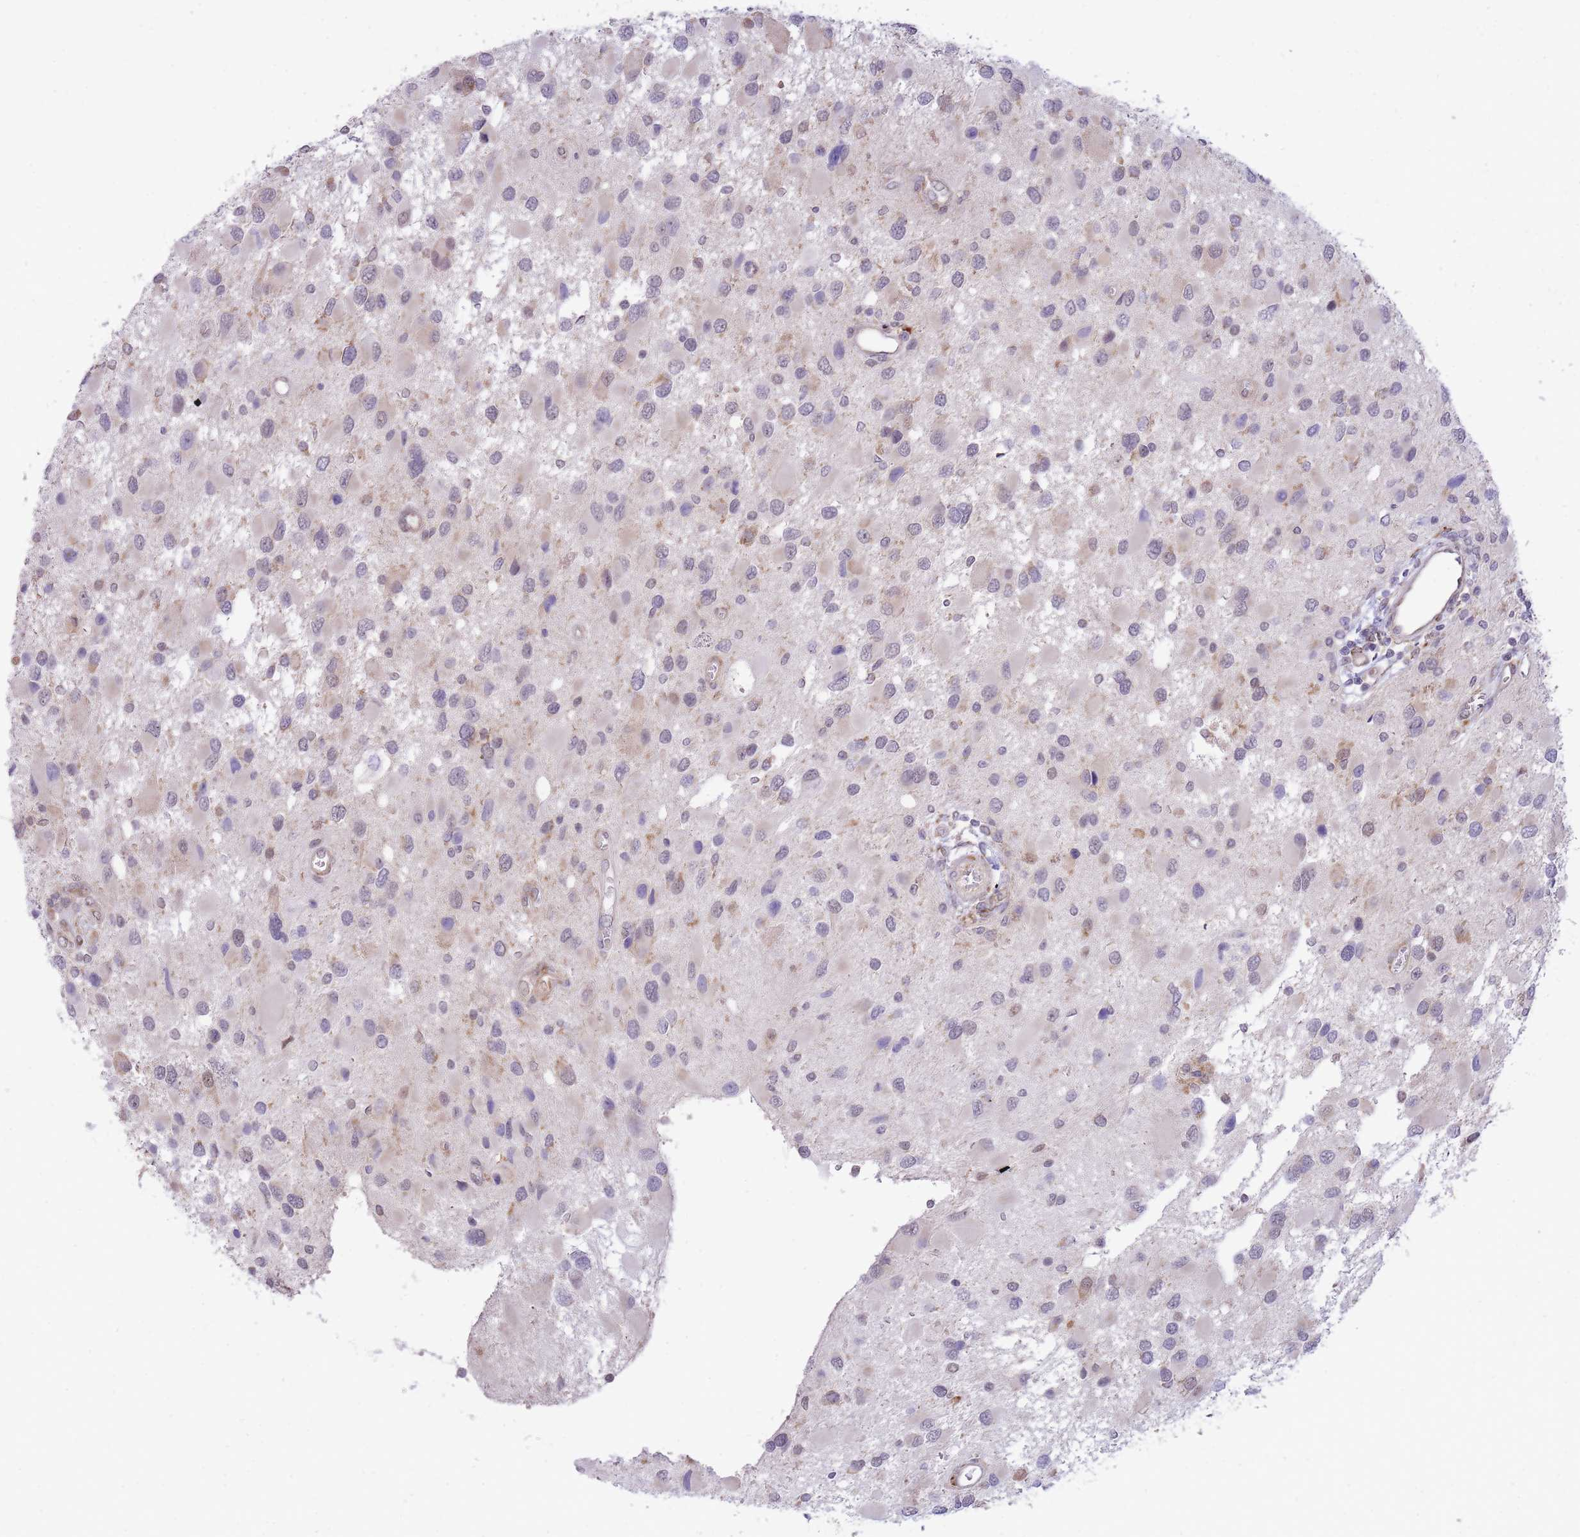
{"staining": {"intensity": "weak", "quantity": "<25%", "location": "cytoplasmic/membranous"}, "tissue": "glioma", "cell_type": "Tumor cells", "image_type": "cancer", "snomed": [{"axis": "morphology", "description": "Glioma, malignant, High grade"}, {"axis": "topography", "description": "Brain"}], "caption": "DAB immunohistochemical staining of human glioma exhibits no significant positivity in tumor cells.", "gene": "EXOSC8", "patient": {"sex": "male", "age": 53}}